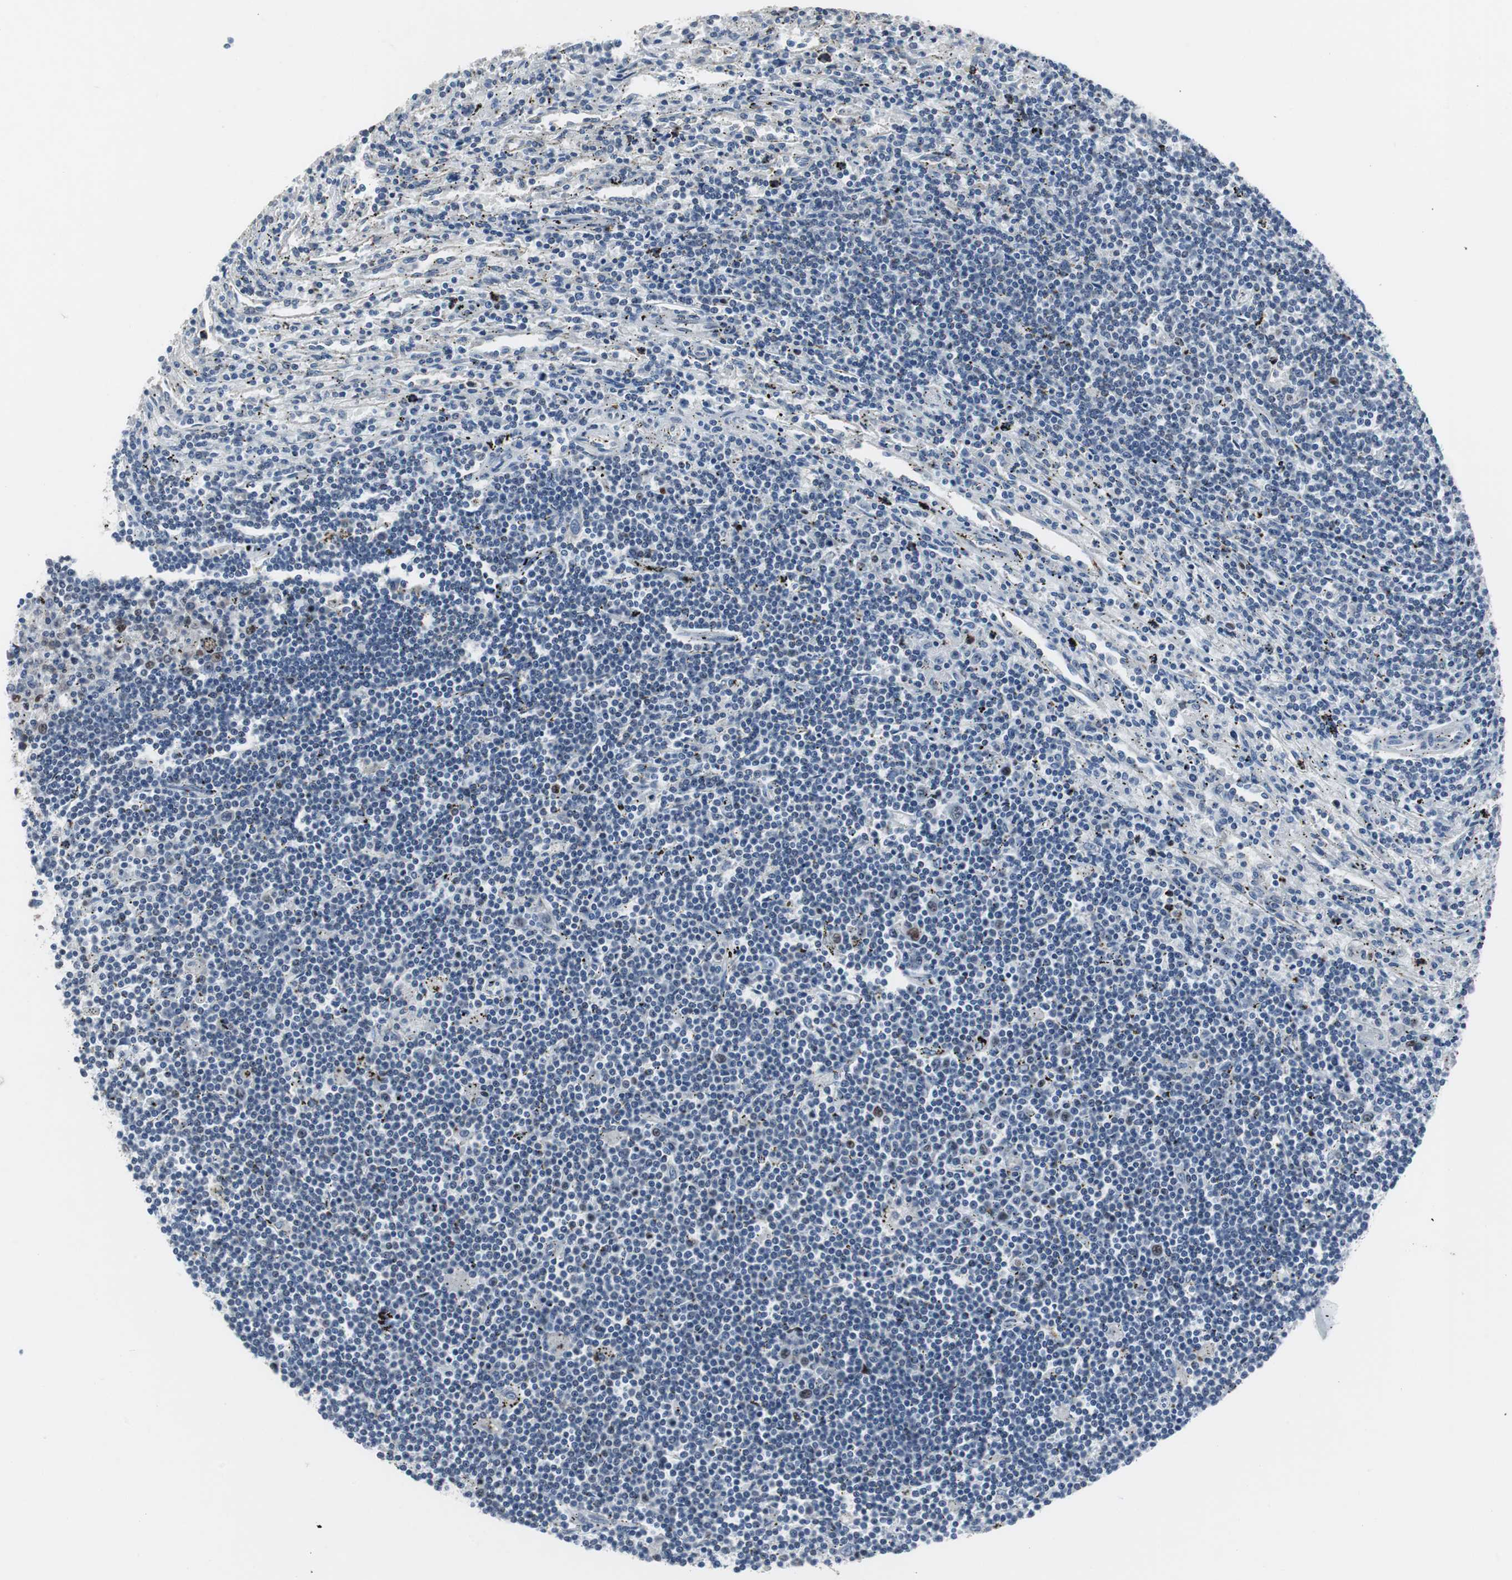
{"staining": {"intensity": "negative", "quantity": "none", "location": "none"}, "tissue": "lymphoma", "cell_type": "Tumor cells", "image_type": "cancer", "snomed": [{"axis": "morphology", "description": "Malignant lymphoma, non-Hodgkin's type, Low grade"}, {"axis": "topography", "description": "Spleen"}], "caption": "This is an immunohistochemistry (IHC) micrograph of lymphoma. There is no positivity in tumor cells.", "gene": "FOXP4", "patient": {"sex": "male", "age": 76}}